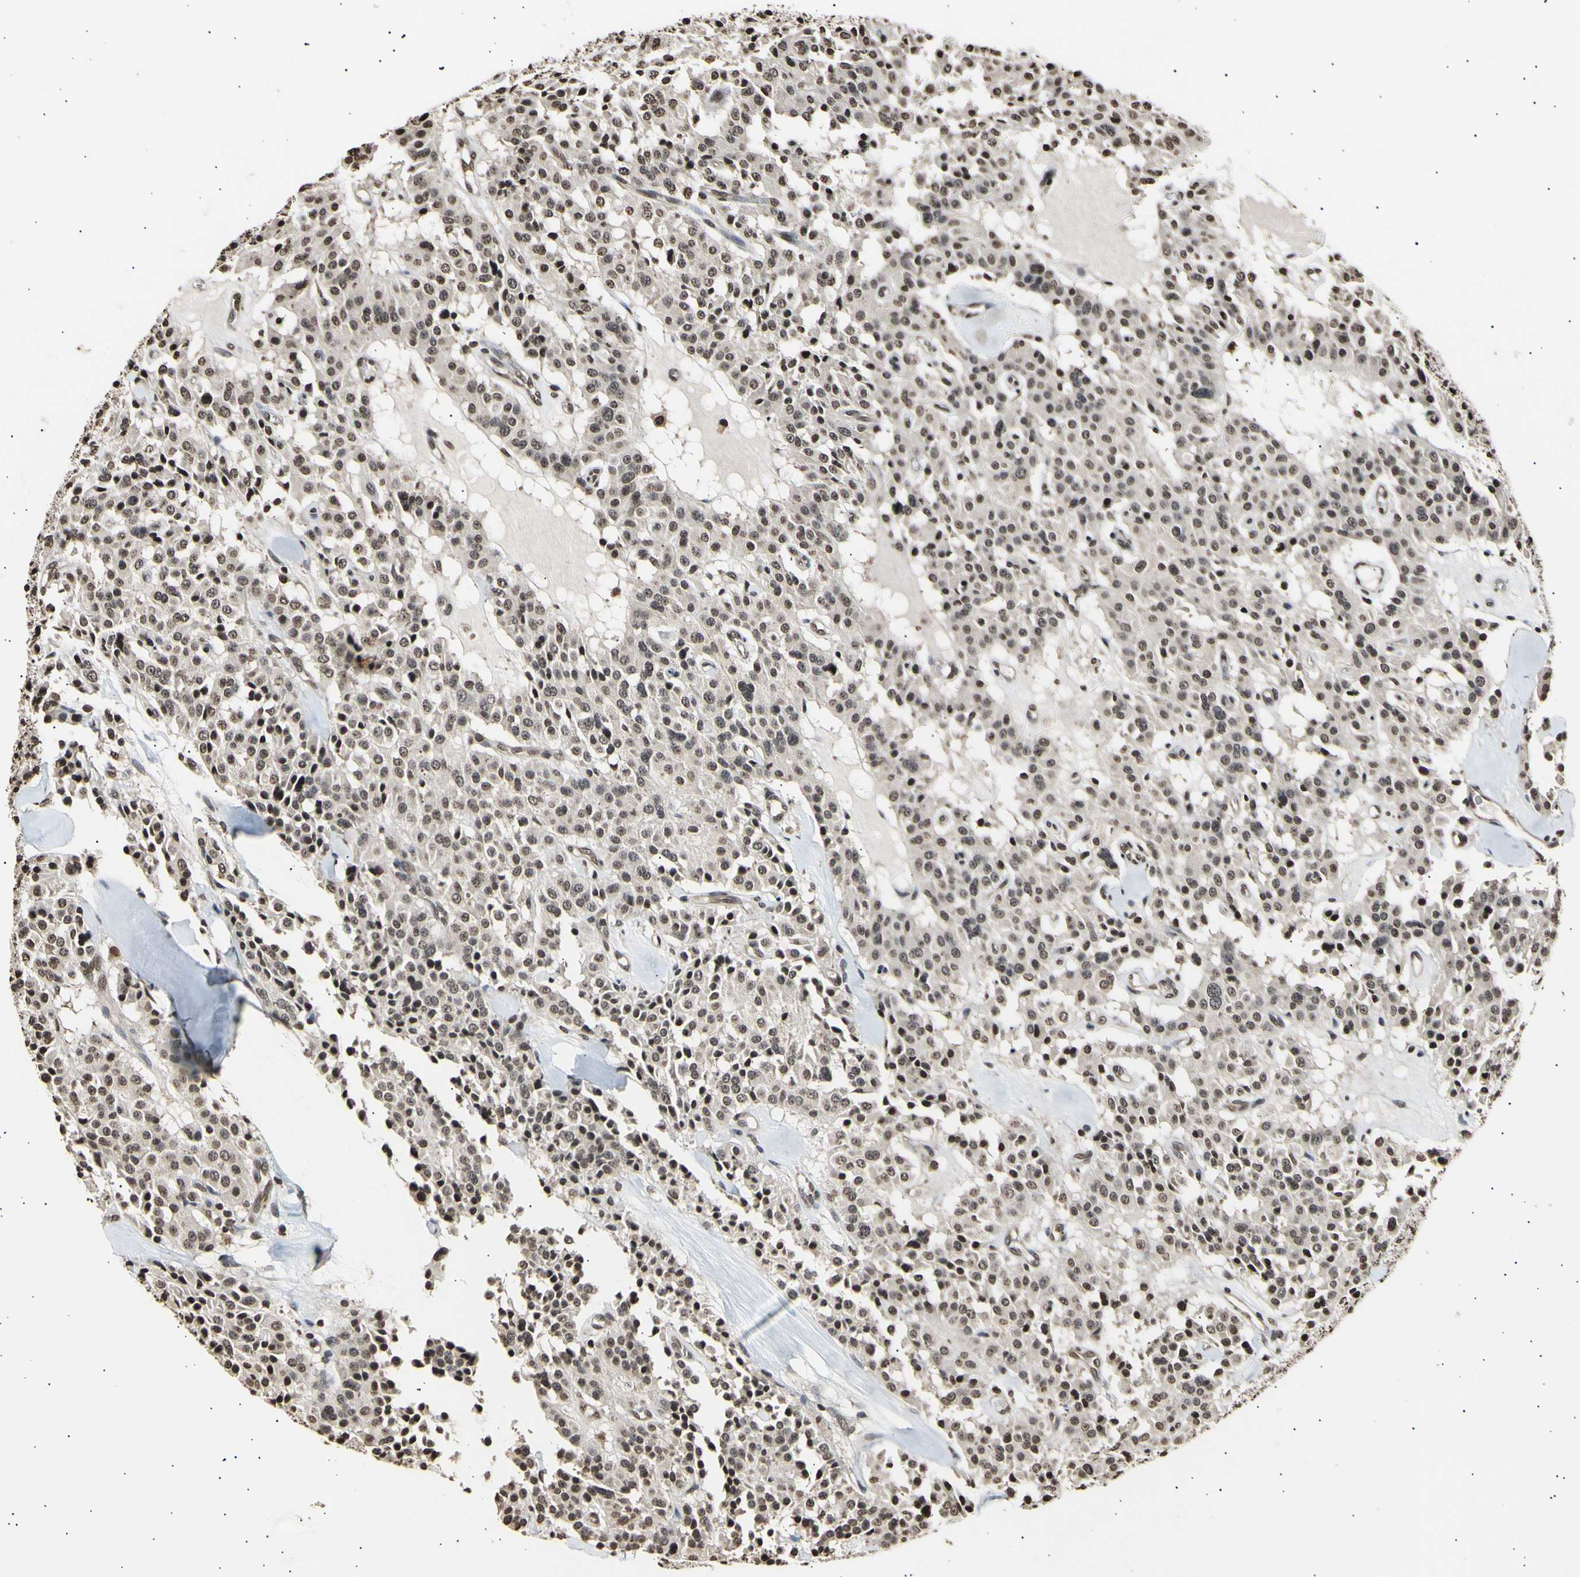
{"staining": {"intensity": "moderate", "quantity": ">75%", "location": "nuclear"}, "tissue": "carcinoid", "cell_type": "Tumor cells", "image_type": "cancer", "snomed": [{"axis": "morphology", "description": "Carcinoid, malignant, NOS"}, {"axis": "topography", "description": "Lung"}], "caption": "A micrograph of human carcinoid stained for a protein exhibits moderate nuclear brown staining in tumor cells.", "gene": "ANAPC7", "patient": {"sex": "male", "age": 30}}